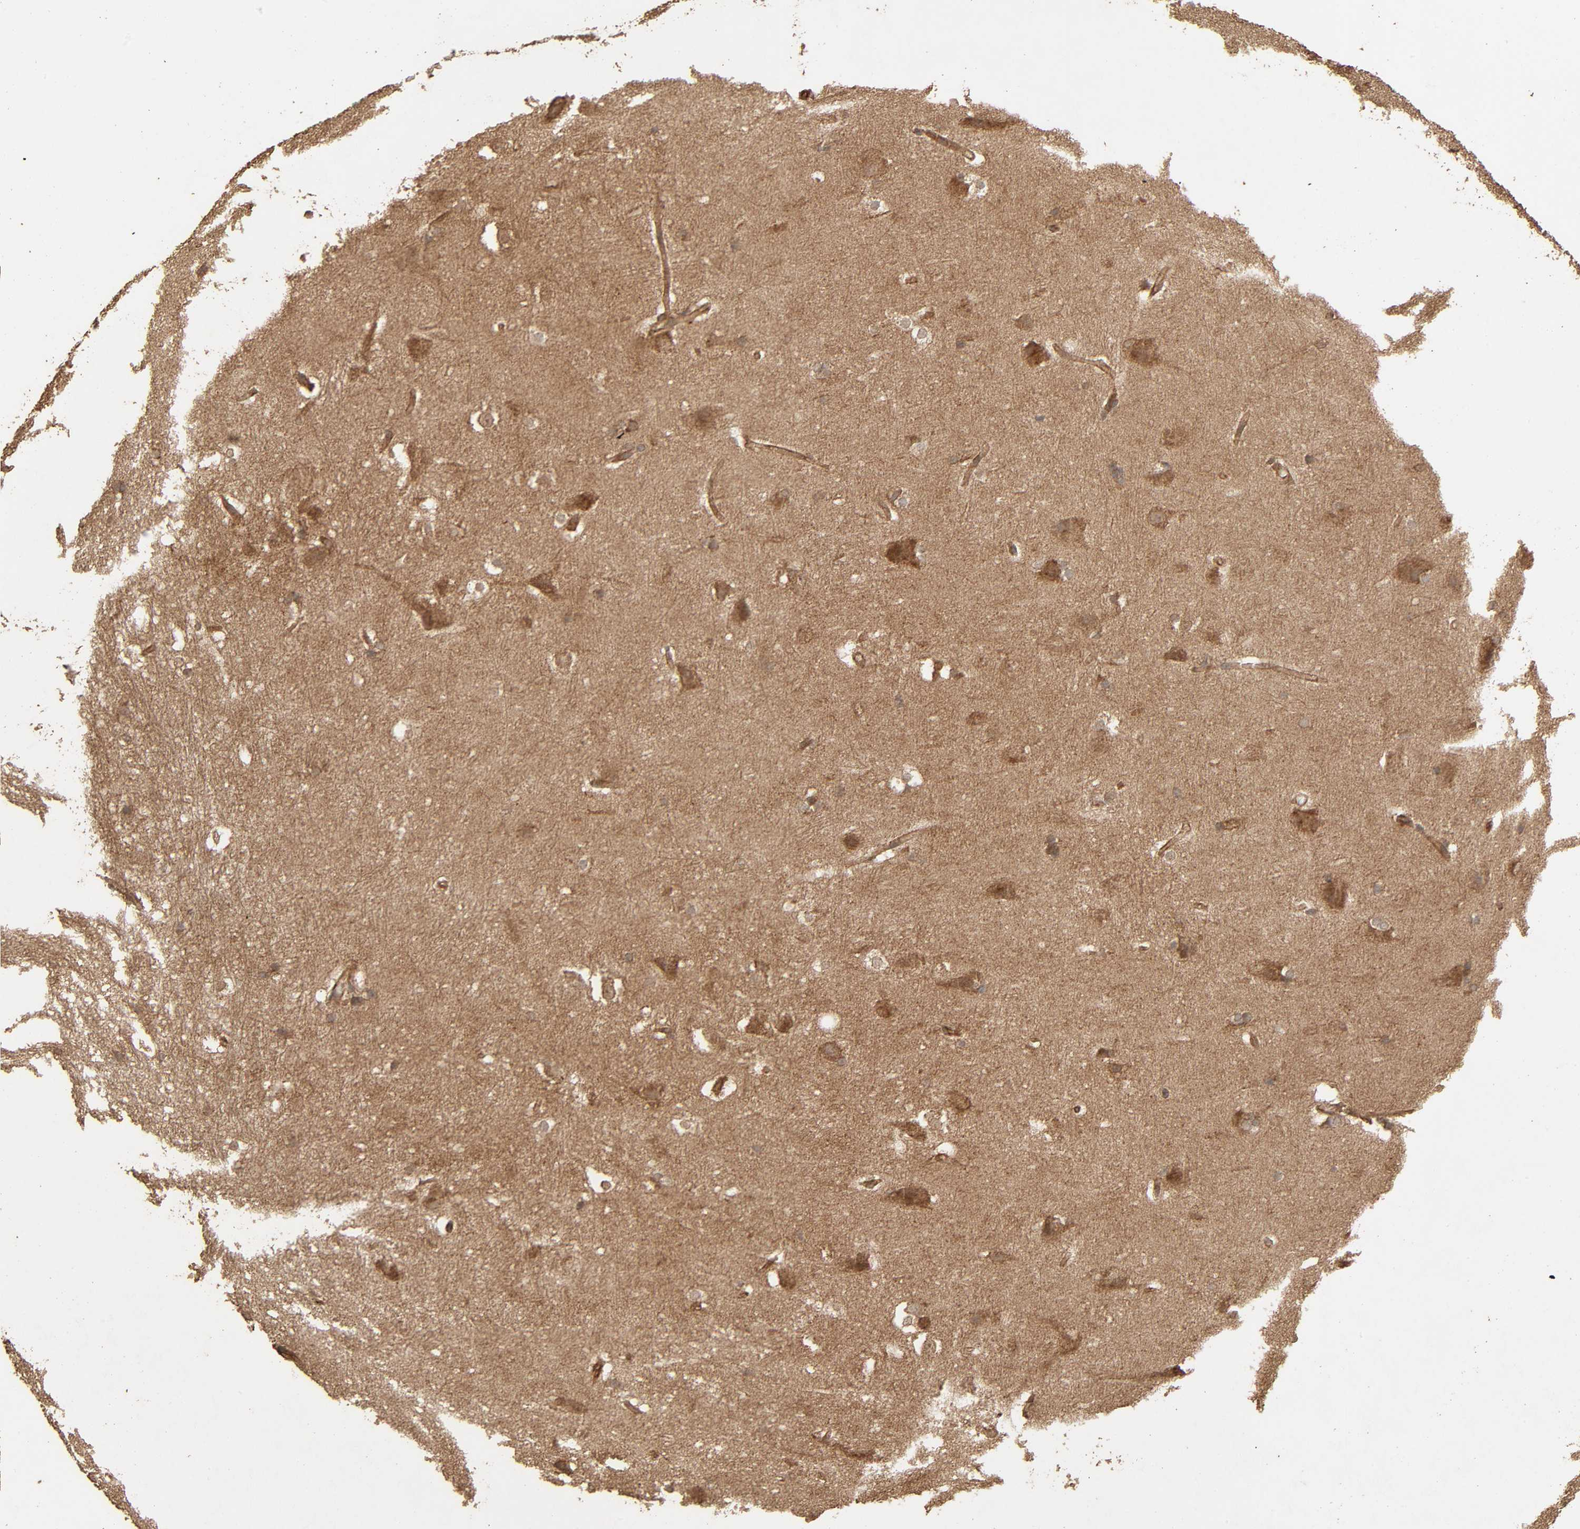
{"staining": {"intensity": "weak", "quantity": ">75%", "location": "cytoplasmic/membranous"}, "tissue": "hippocampus", "cell_type": "Glial cells", "image_type": "normal", "snomed": [{"axis": "morphology", "description": "Normal tissue, NOS"}, {"axis": "topography", "description": "Hippocampus"}], "caption": "IHC staining of benign hippocampus, which shows low levels of weak cytoplasmic/membranous staining in approximately >75% of glial cells indicating weak cytoplasmic/membranous protein positivity. The staining was performed using DAB (3,3'-diaminobenzidine) (brown) for protein detection and nuclei were counterstained in hematoxylin (blue).", "gene": "RPS6KA6", "patient": {"sex": "female", "age": 19}}